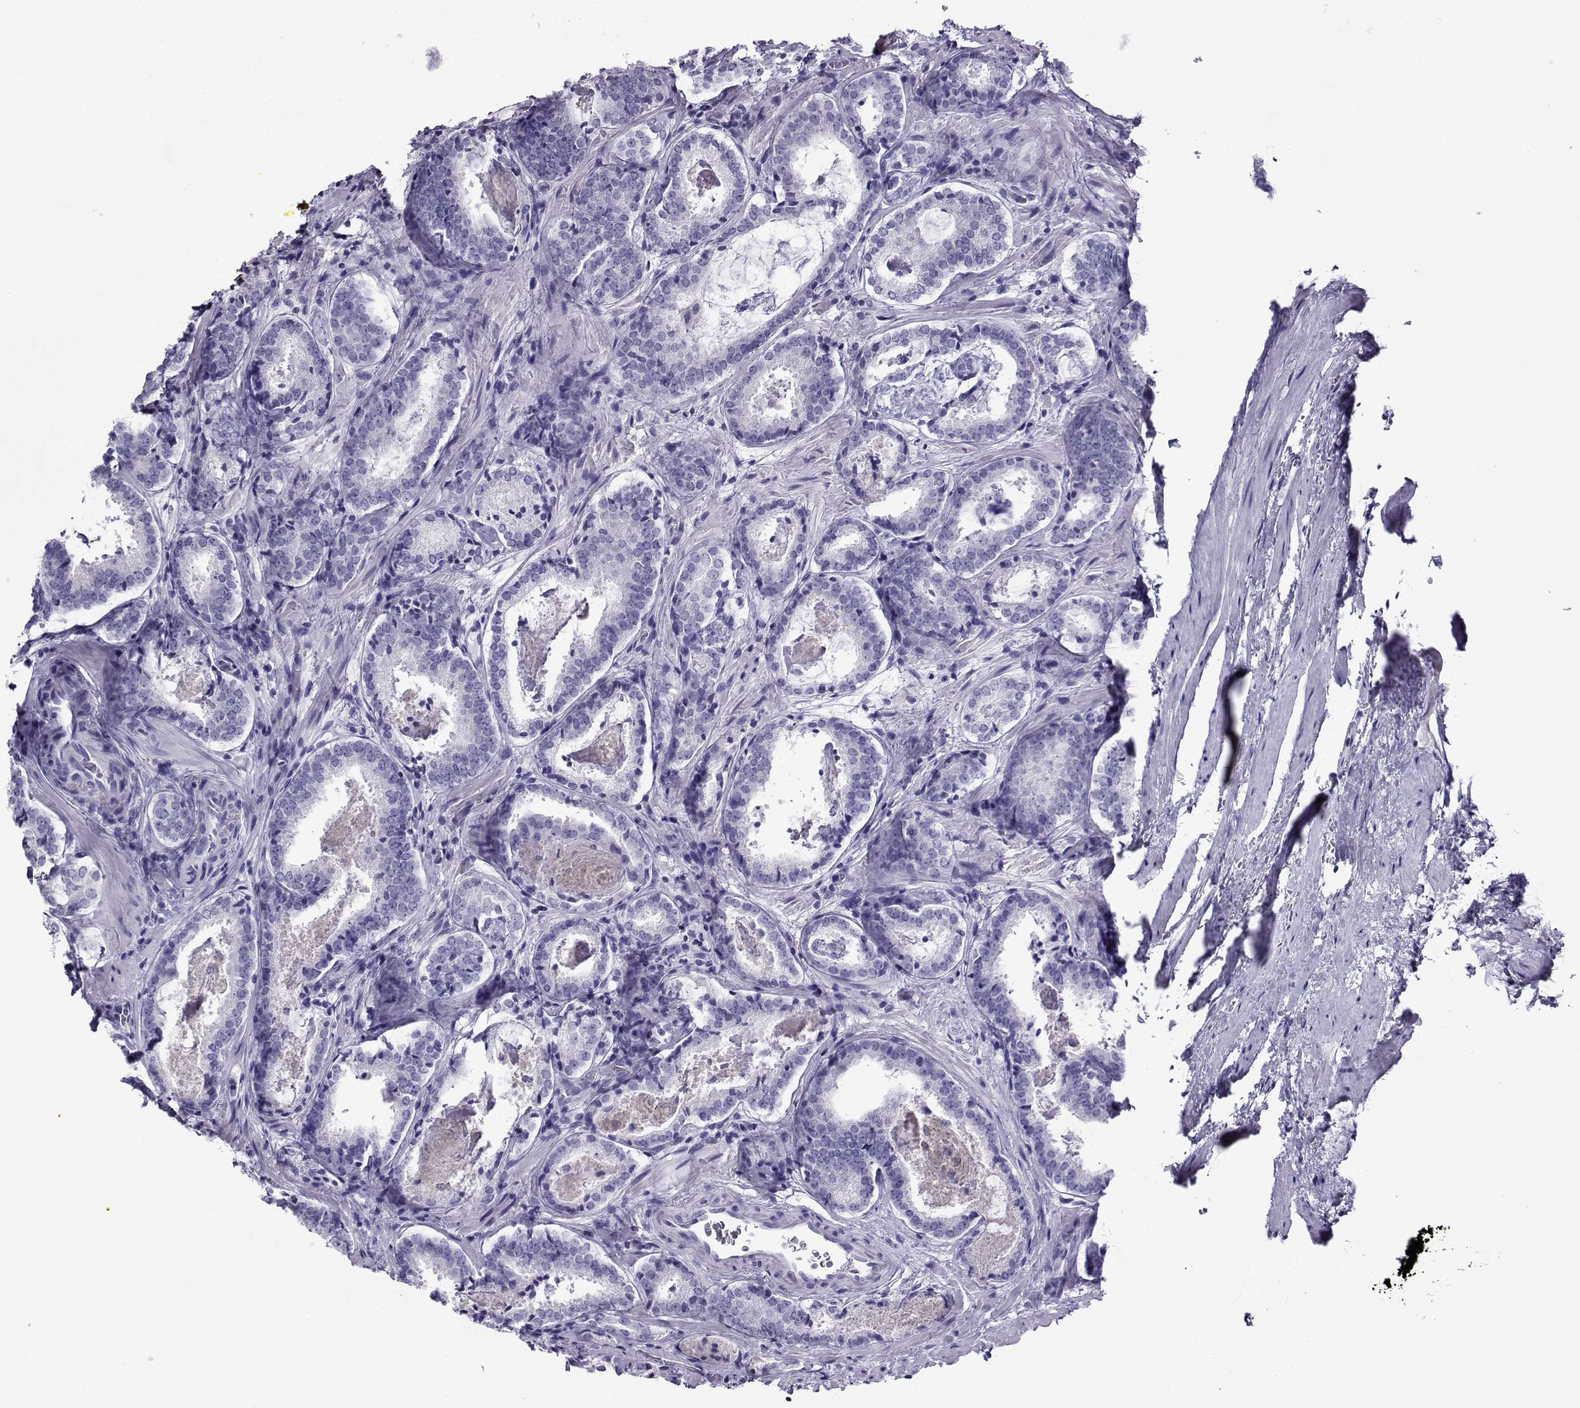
{"staining": {"intensity": "negative", "quantity": "none", "location": "none"}, "tissue": "prostate cancer", "cell_type": "Tumor cells", "image_type": "cancer", "snomed": [{"axis": "morphology", "description": "Adenocarcinoma, NOS"}, {"axis": "morphology", "description": "Adenocarcinoma, High grade"}, {"axis": "topography", "description": "Prostate"}], "caption": "The image exhibits no significant staining in tumor cells of prostate cancer (high-grade adenocarcinoma).", "gene": "CRYBB1", "patient": {"sex": "male", "age": 62}}